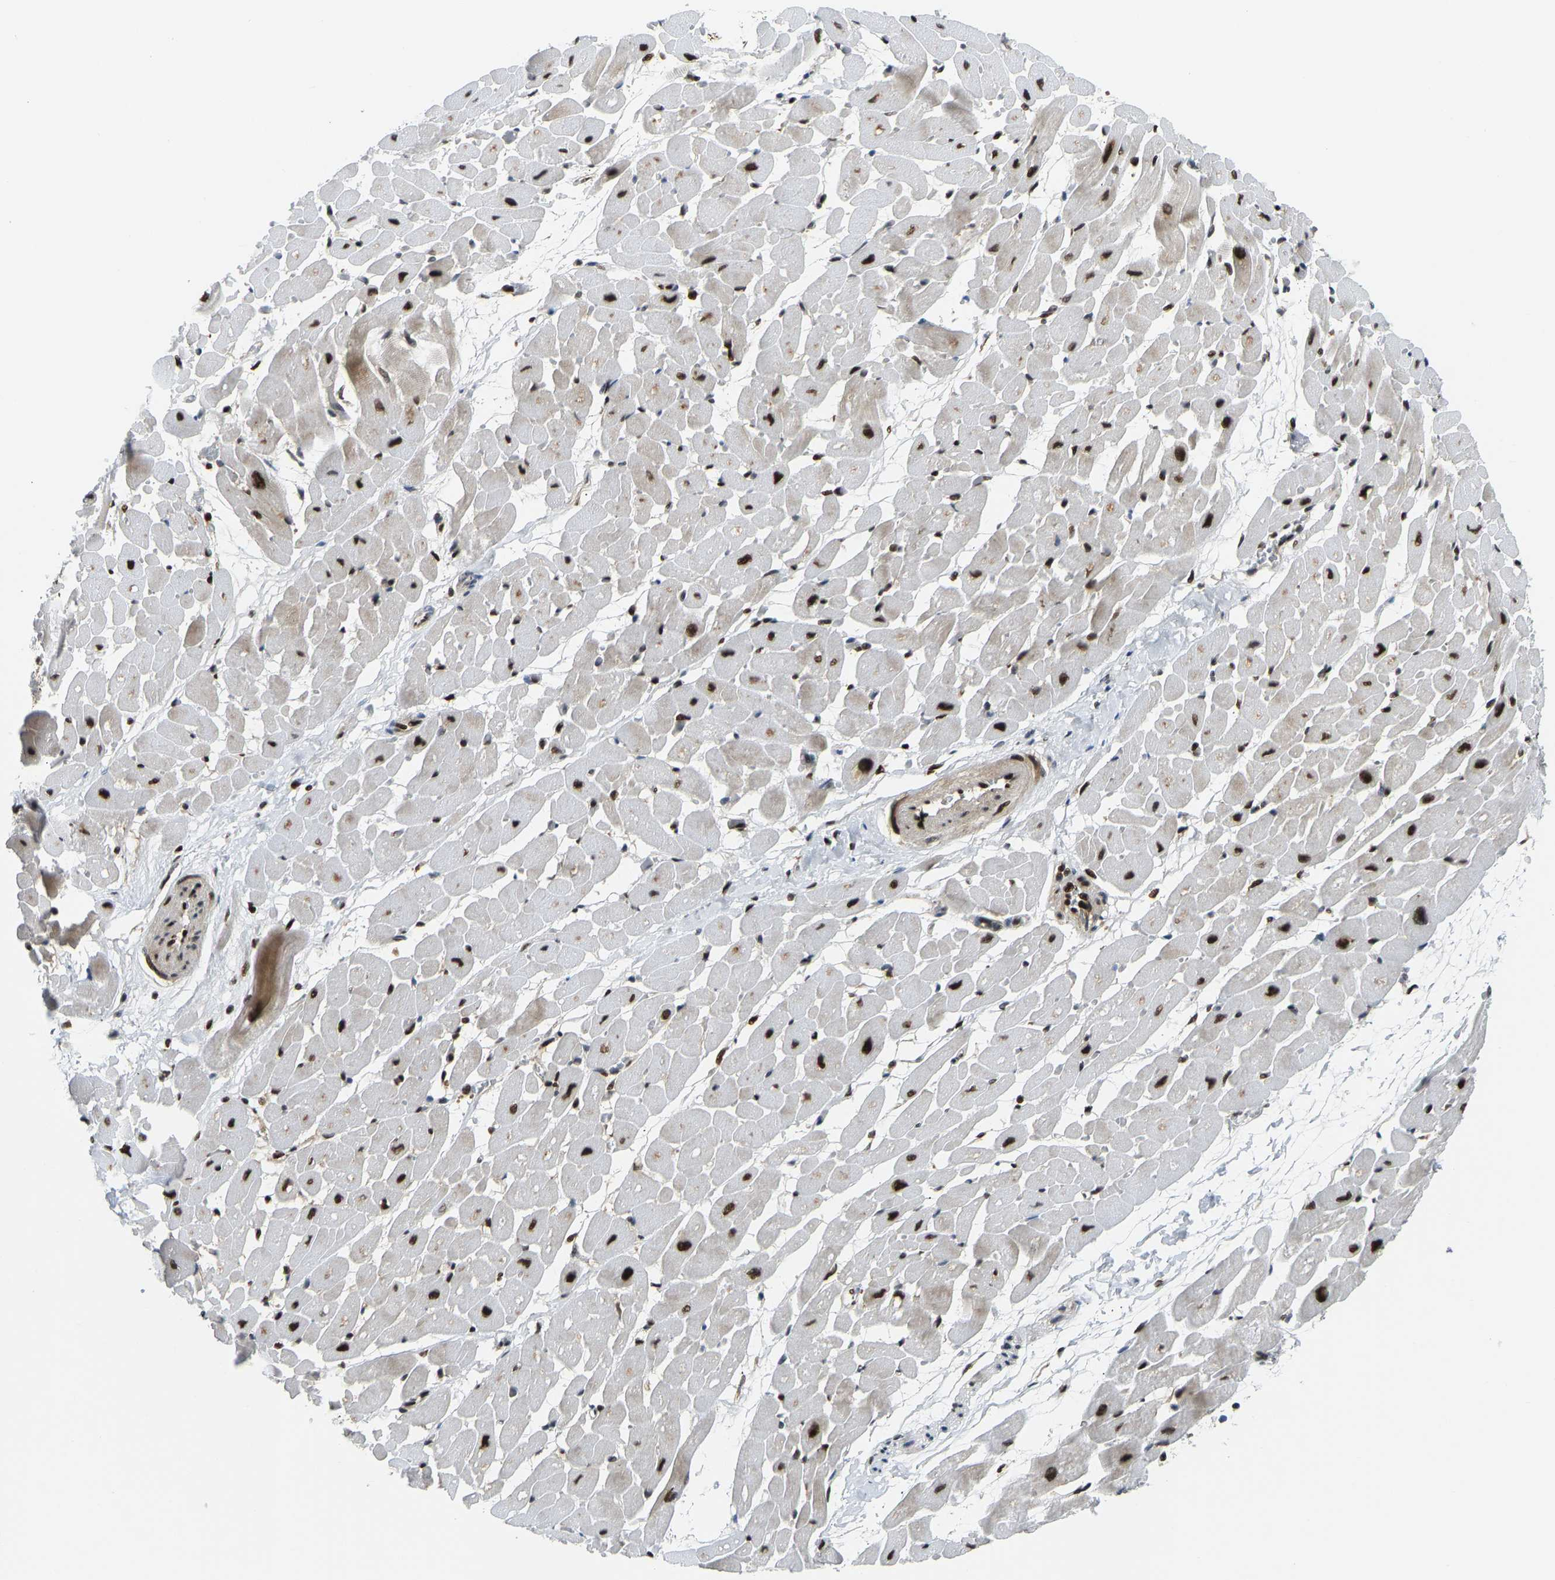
{"staining": {"intensity": "strong", "quantity": "25%-75%", "location": "cytoplasmic/membranous,nuclear"}, "tissue": "heart muscle", "cell_type": "Cardiomyocytes", "image_type": "normal", "snomed": [{"axis": "morphology", "description": "Normal tissue, NOS"}, {"axis": "topography", "description": "Heart"}], "caption": "The immunohistochemical stain highlights strong cytoplasmic/membranous,nuclear positivity in cardiomyocytes of normal heart muscle.", "gene": "FOXK1", "patient": {"sex": "male", "age": 45}}